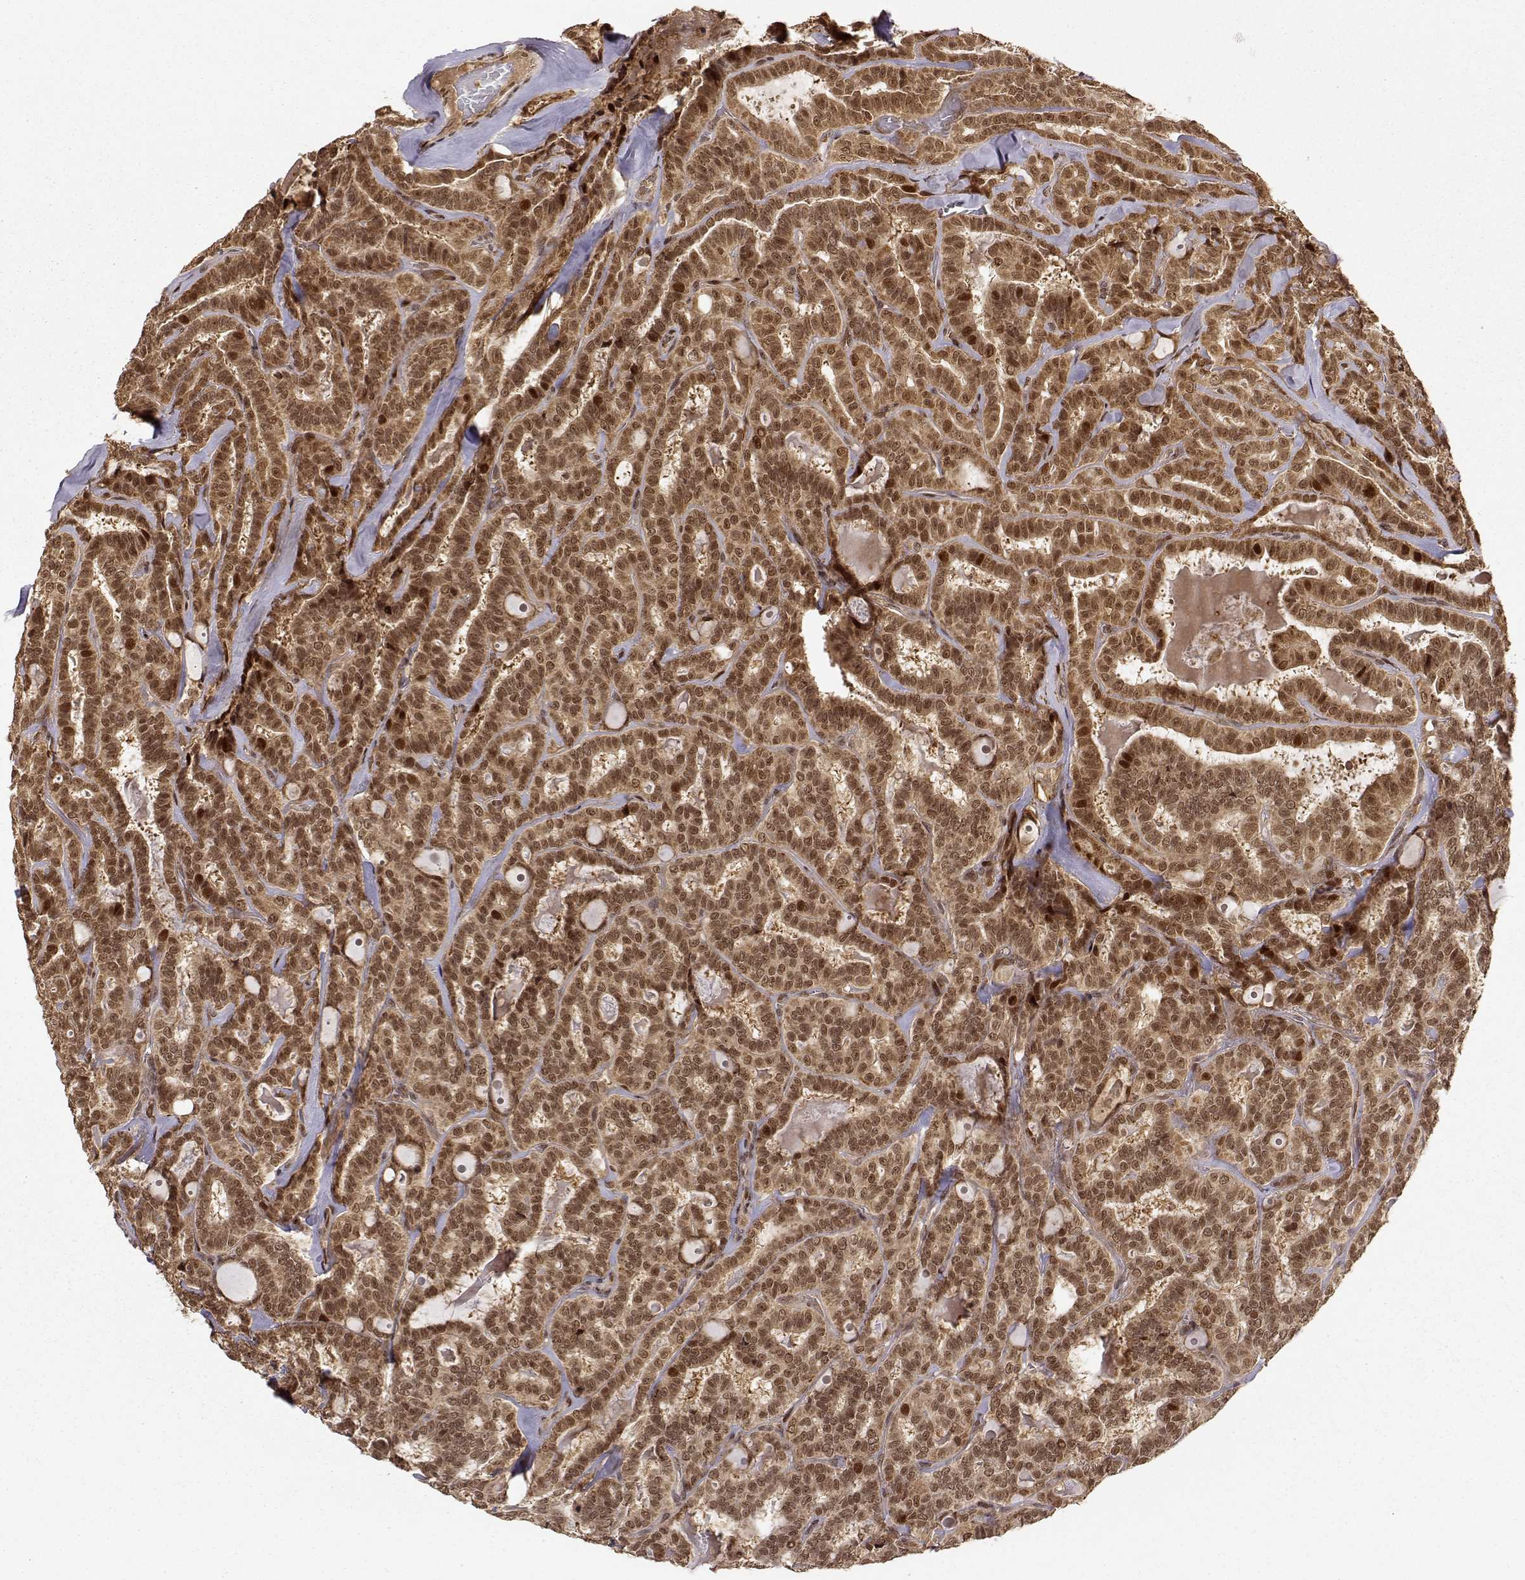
{"staining": {"intensity": "moderate", "quantity": ">75%", "location": "cytoplasmic/membranous,nuclear"}, "tissue": "thyroid cancer", "cell_type": "Tumor cells", "image_type": "cancer", "snomed": [{"axis": "morphology", "description": "Papillary adenocarcinoma, NOS"}, {"axis": "topography", "description": "Thyroid gland"}], "caption": "Immunohistochemistry (DAB) staining of papillary adenocarcinoma (thyroid) shows moderate cytoplasmic/membranous and nuclear protein expression in about >75% of tumor cells.", "gene": "MAEA", "patient": {"sex": "female", "age": 39}}